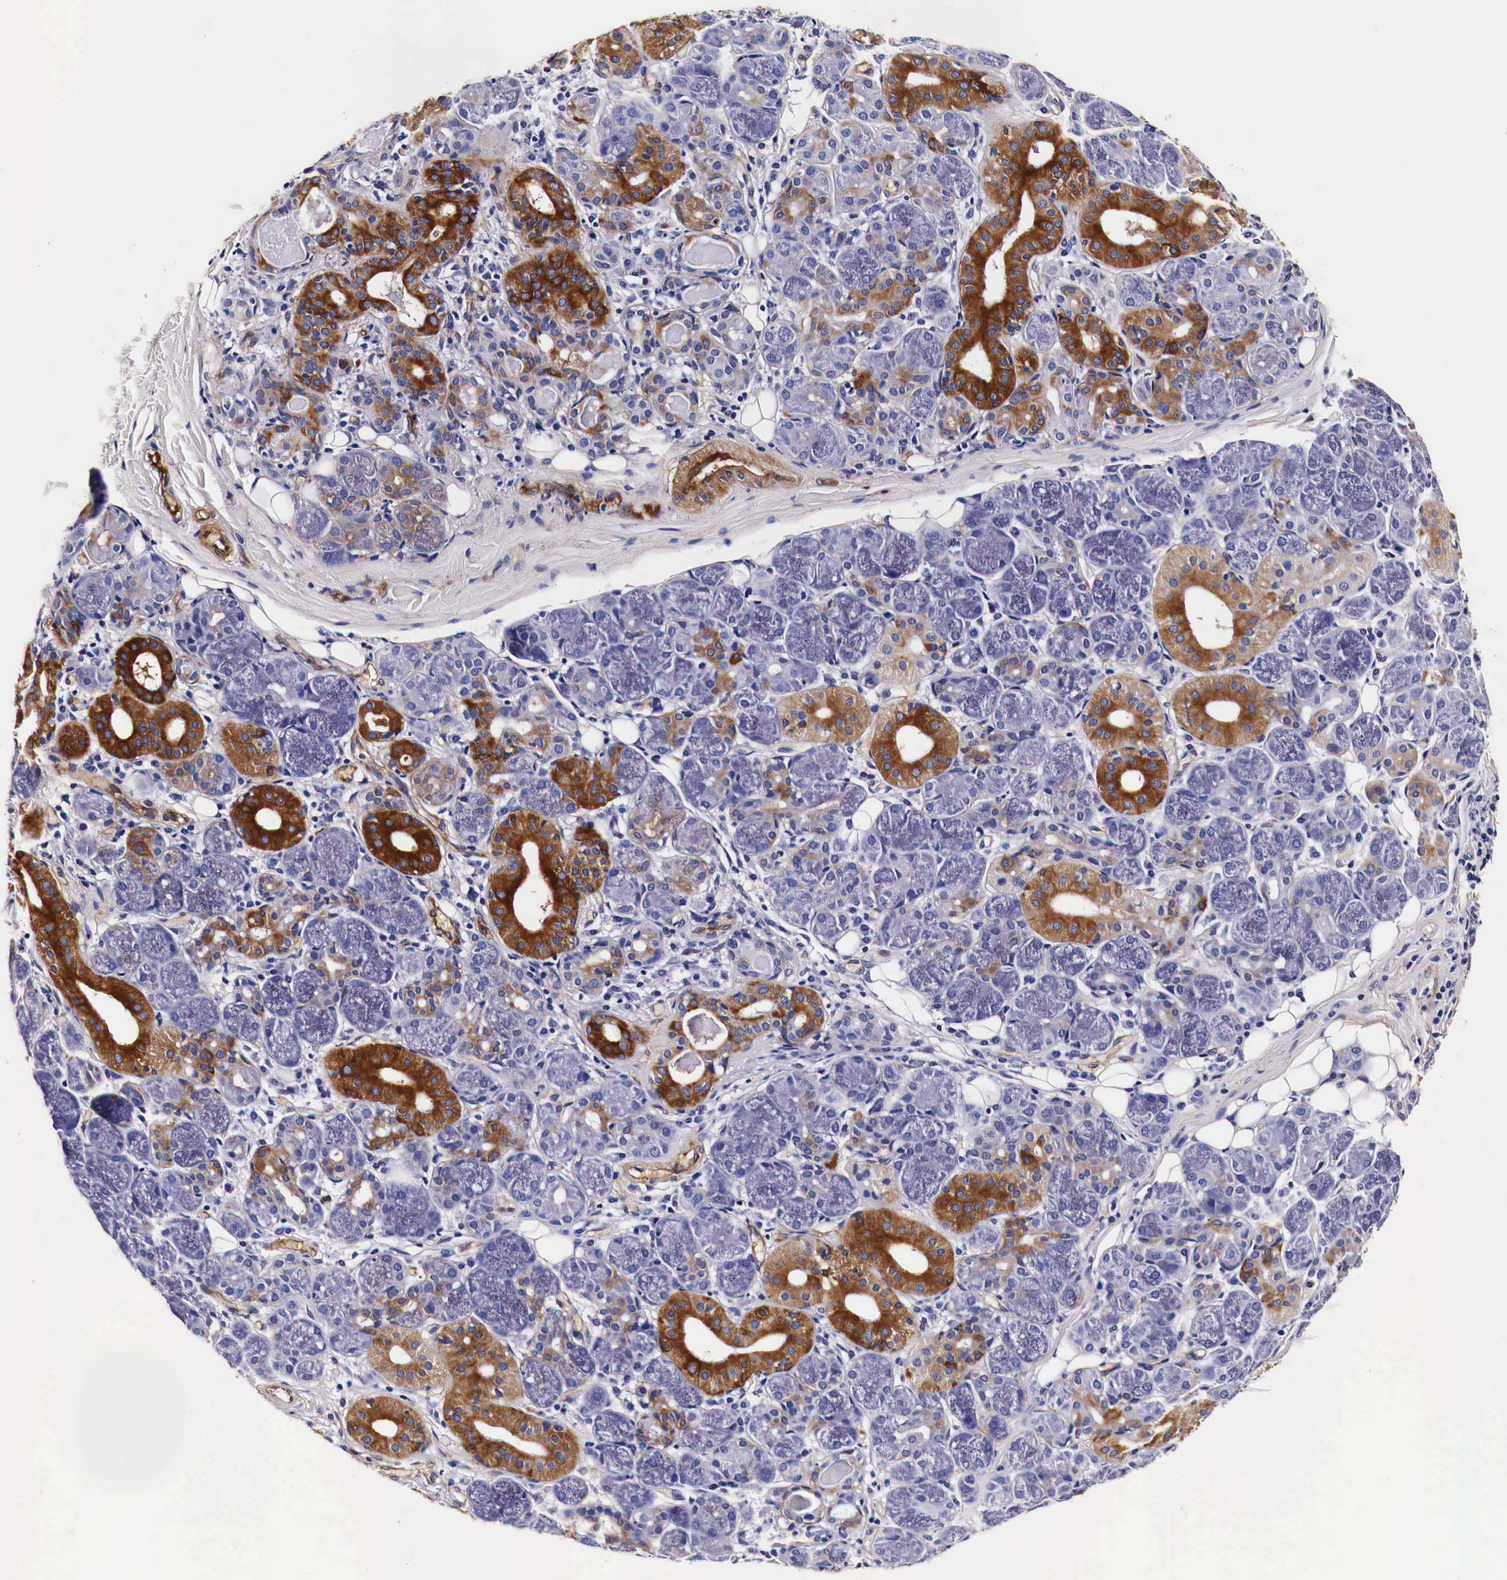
{"staining": {"intensity": "strong", "quantity": "25%-75%", "location": "cytoplasmic/membranous"}, "tissue": "salivary gland", "cell_type": "Glandular cells", "image_type": "normal", "snomed": [{"axis": "morphology", "description": "Normal tissue, NOS"}, {"axis": "topography", "description": "Salivary gland"}, {"axis": "topography", "description": "Peripheral nerve tissue"}], "caption": "Salivary gland stained with a brown dye shows strong cytoplasmic/membranous positive staining in approximately 25%-75% of glandular cells.", "gene": "HSPB1", "patient": {"sex": "male", "age": 62}}